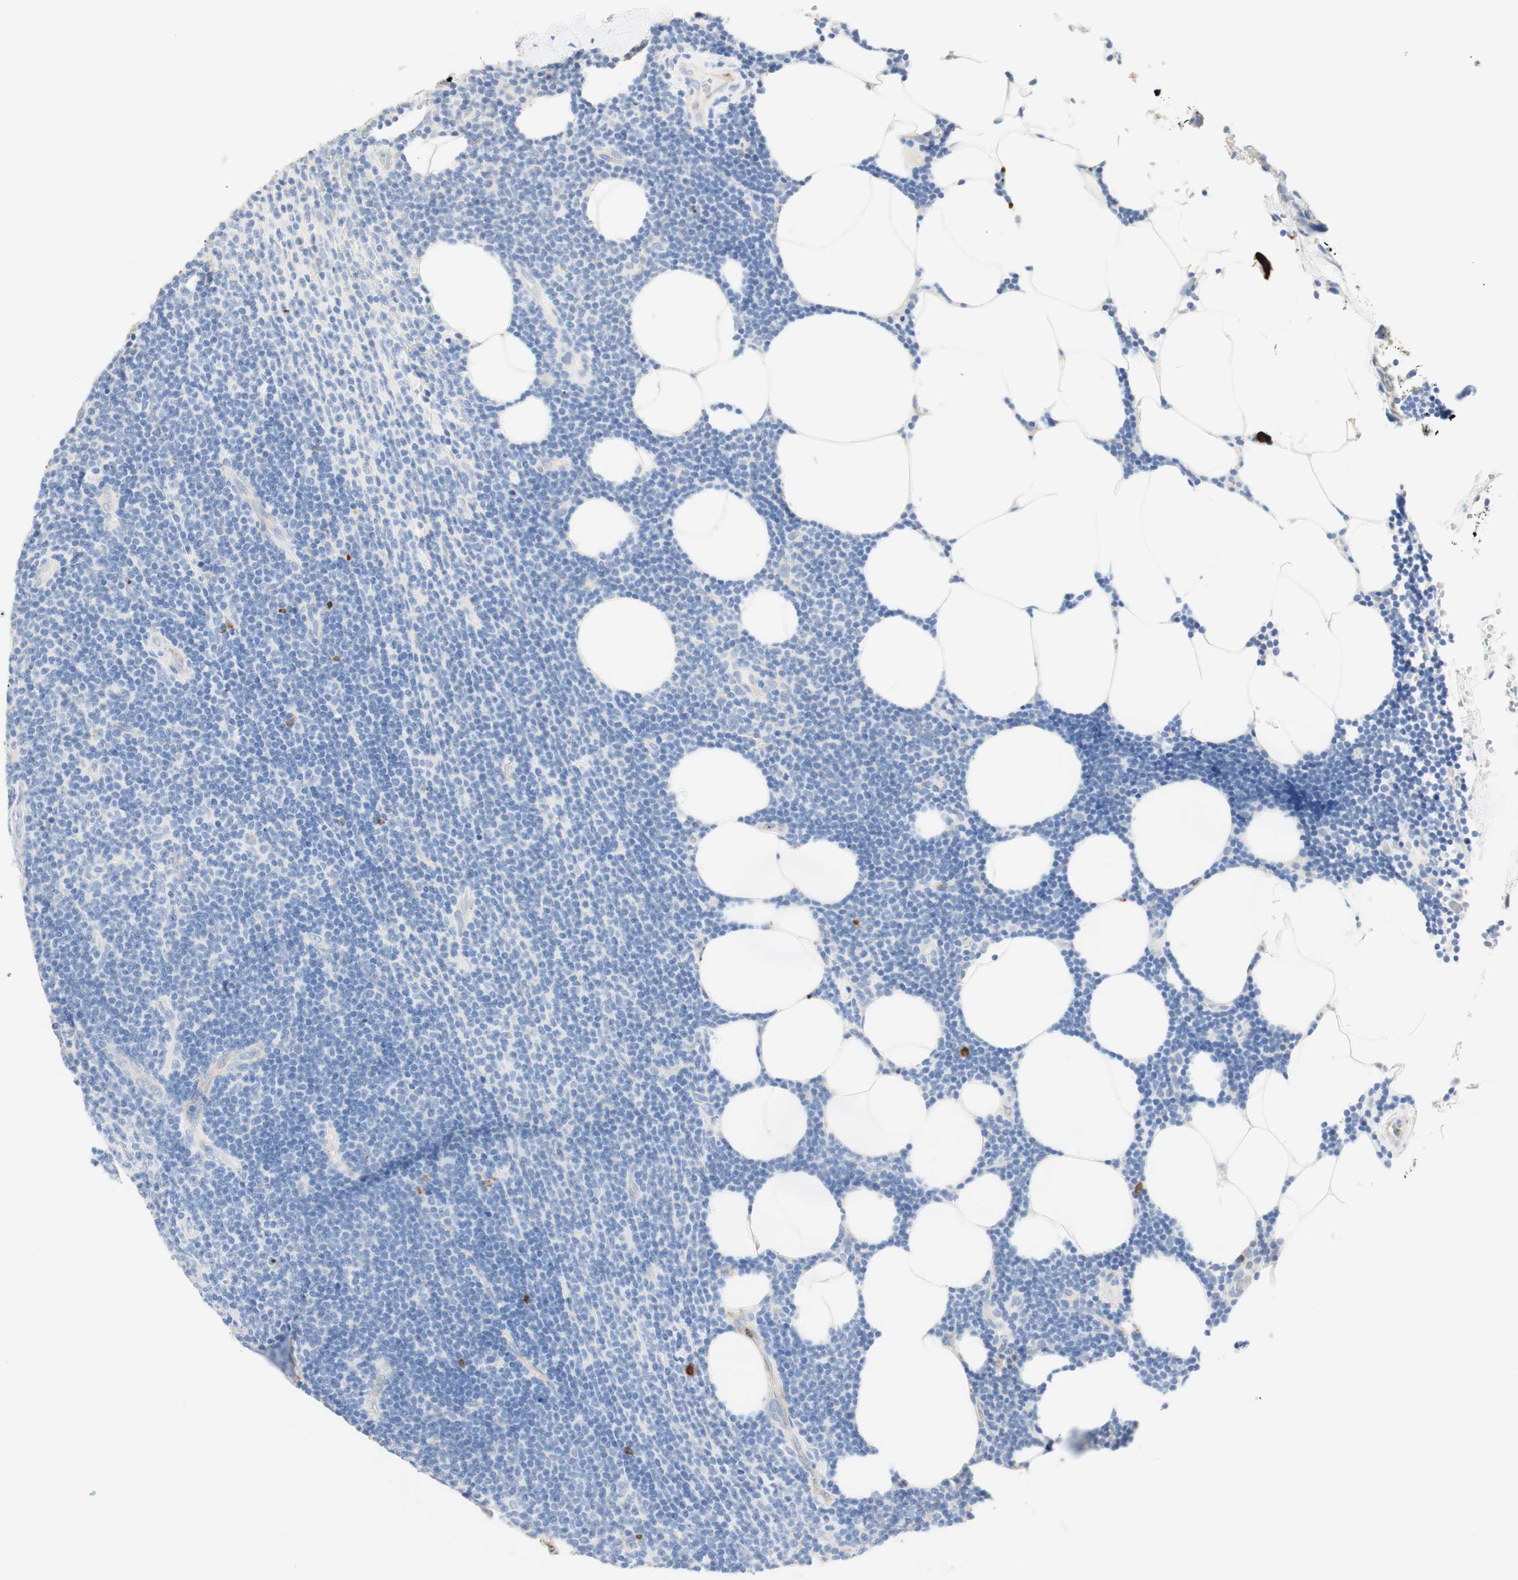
{"staining": {"intensity": "negative", "quantity": "none", "location": "none"}, "tissue": "lymphoma", "cell_type": "Tumor cells", "image_type": "cancer", "snomed": [{"axis": "morphology", "description": "Malignant lymphoma, non-Hodgkin's type, Low grade"}, {"axis": "topography", "description": "Lymph node"}], "caption": "There is no significant expression in tumor cells of lymphoma.", "gene": "CD63", "patient": {"sex": "male", "age": 66}}